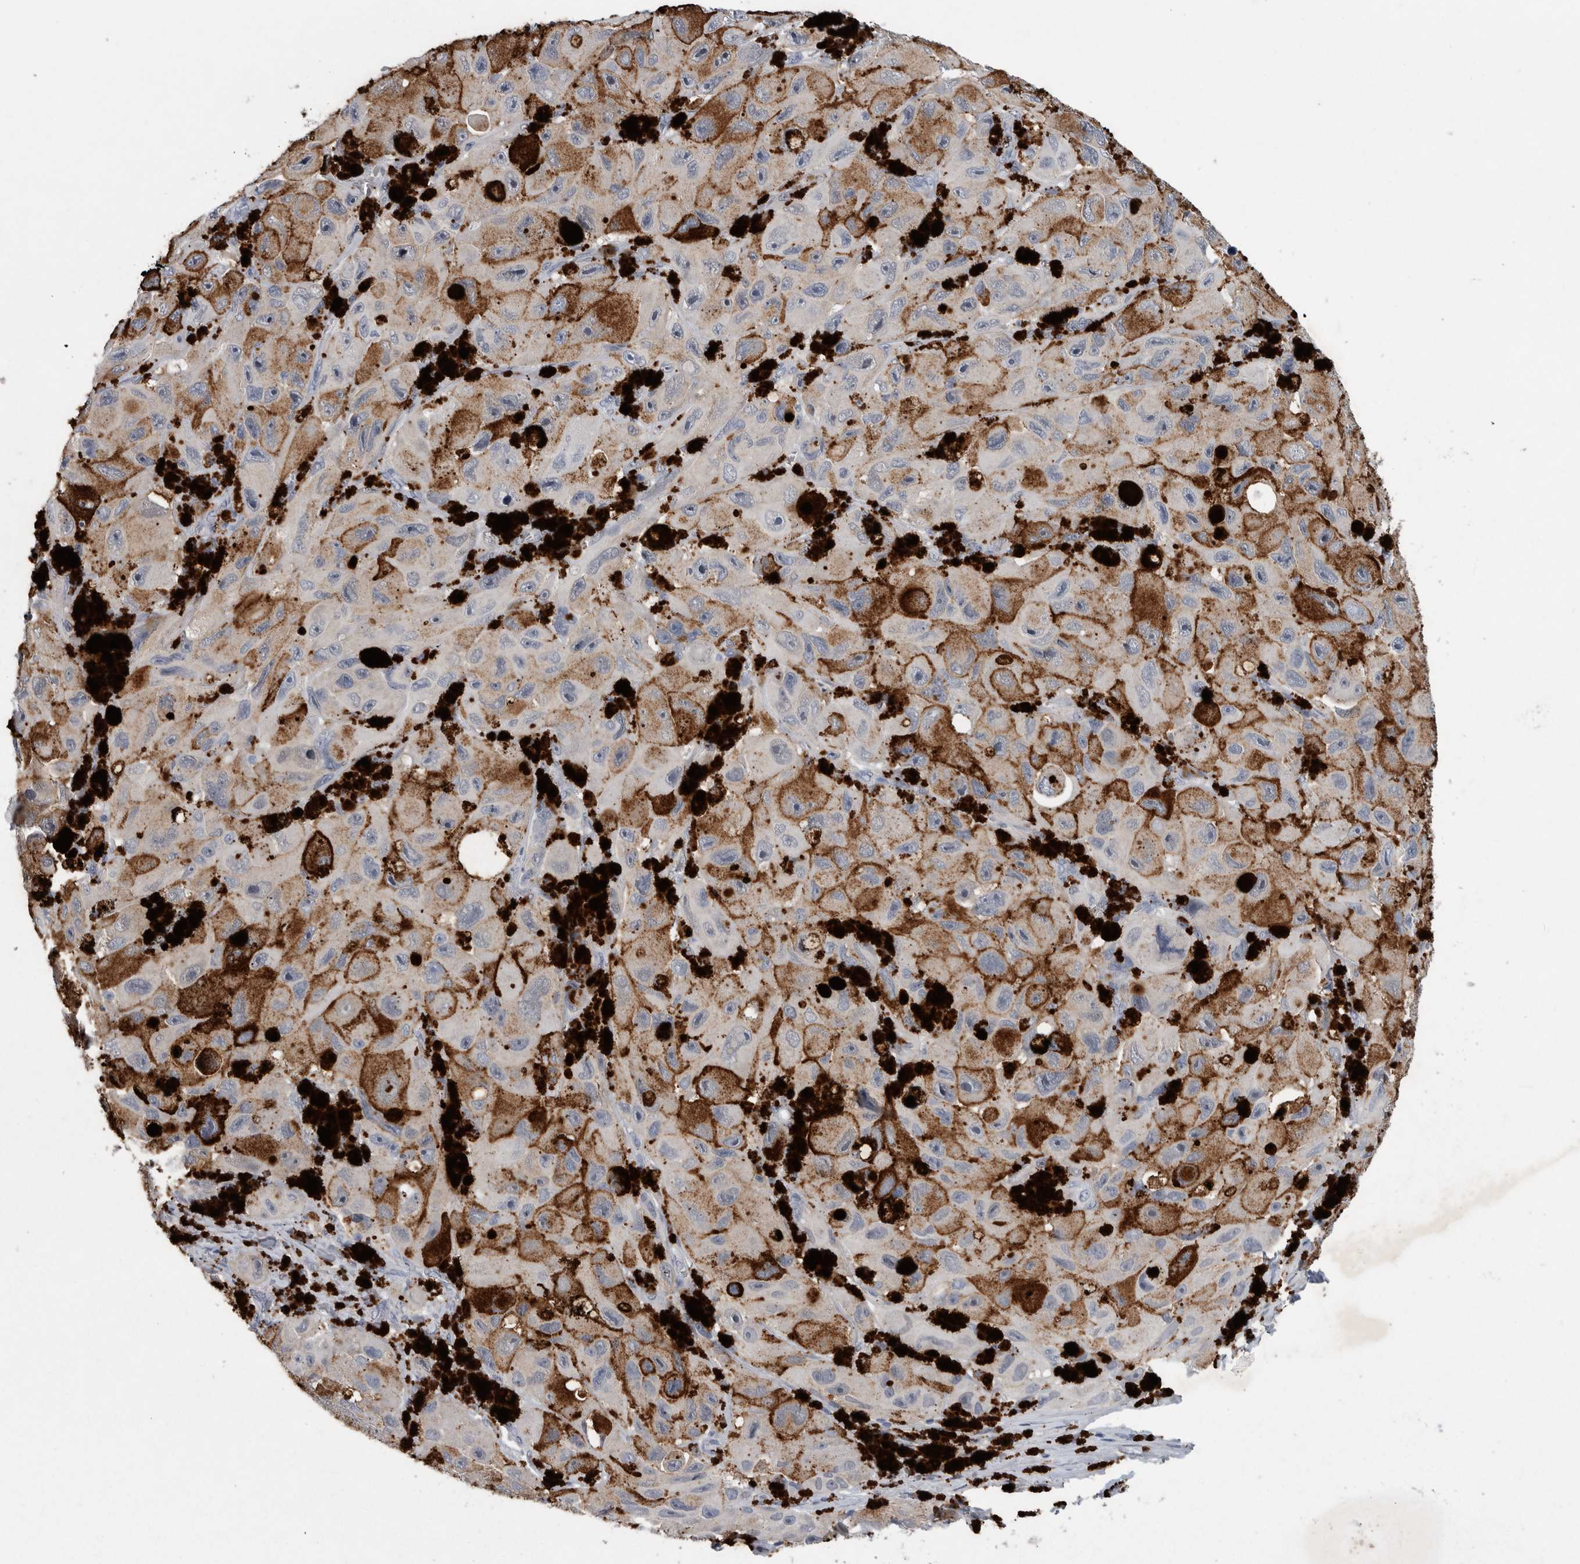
{"staining": {"intensity": "negative", "quantity": "none", "location": "none"}, "tissue": "melanoma", "cell_type": "Tumor cells", "image_type": "cancer", "snomed": [{"axis": "morphology", "description": "Malignant melanoma, NOS"}, {"axis": "topography", "description": "Skin"}], "caption": "Human malignant melanoma stained for a protein using immunohistochemistry displays no staining in tumor cells.", "gene": "FAM83H", "patient": {"sex": "female", "age": 73}}